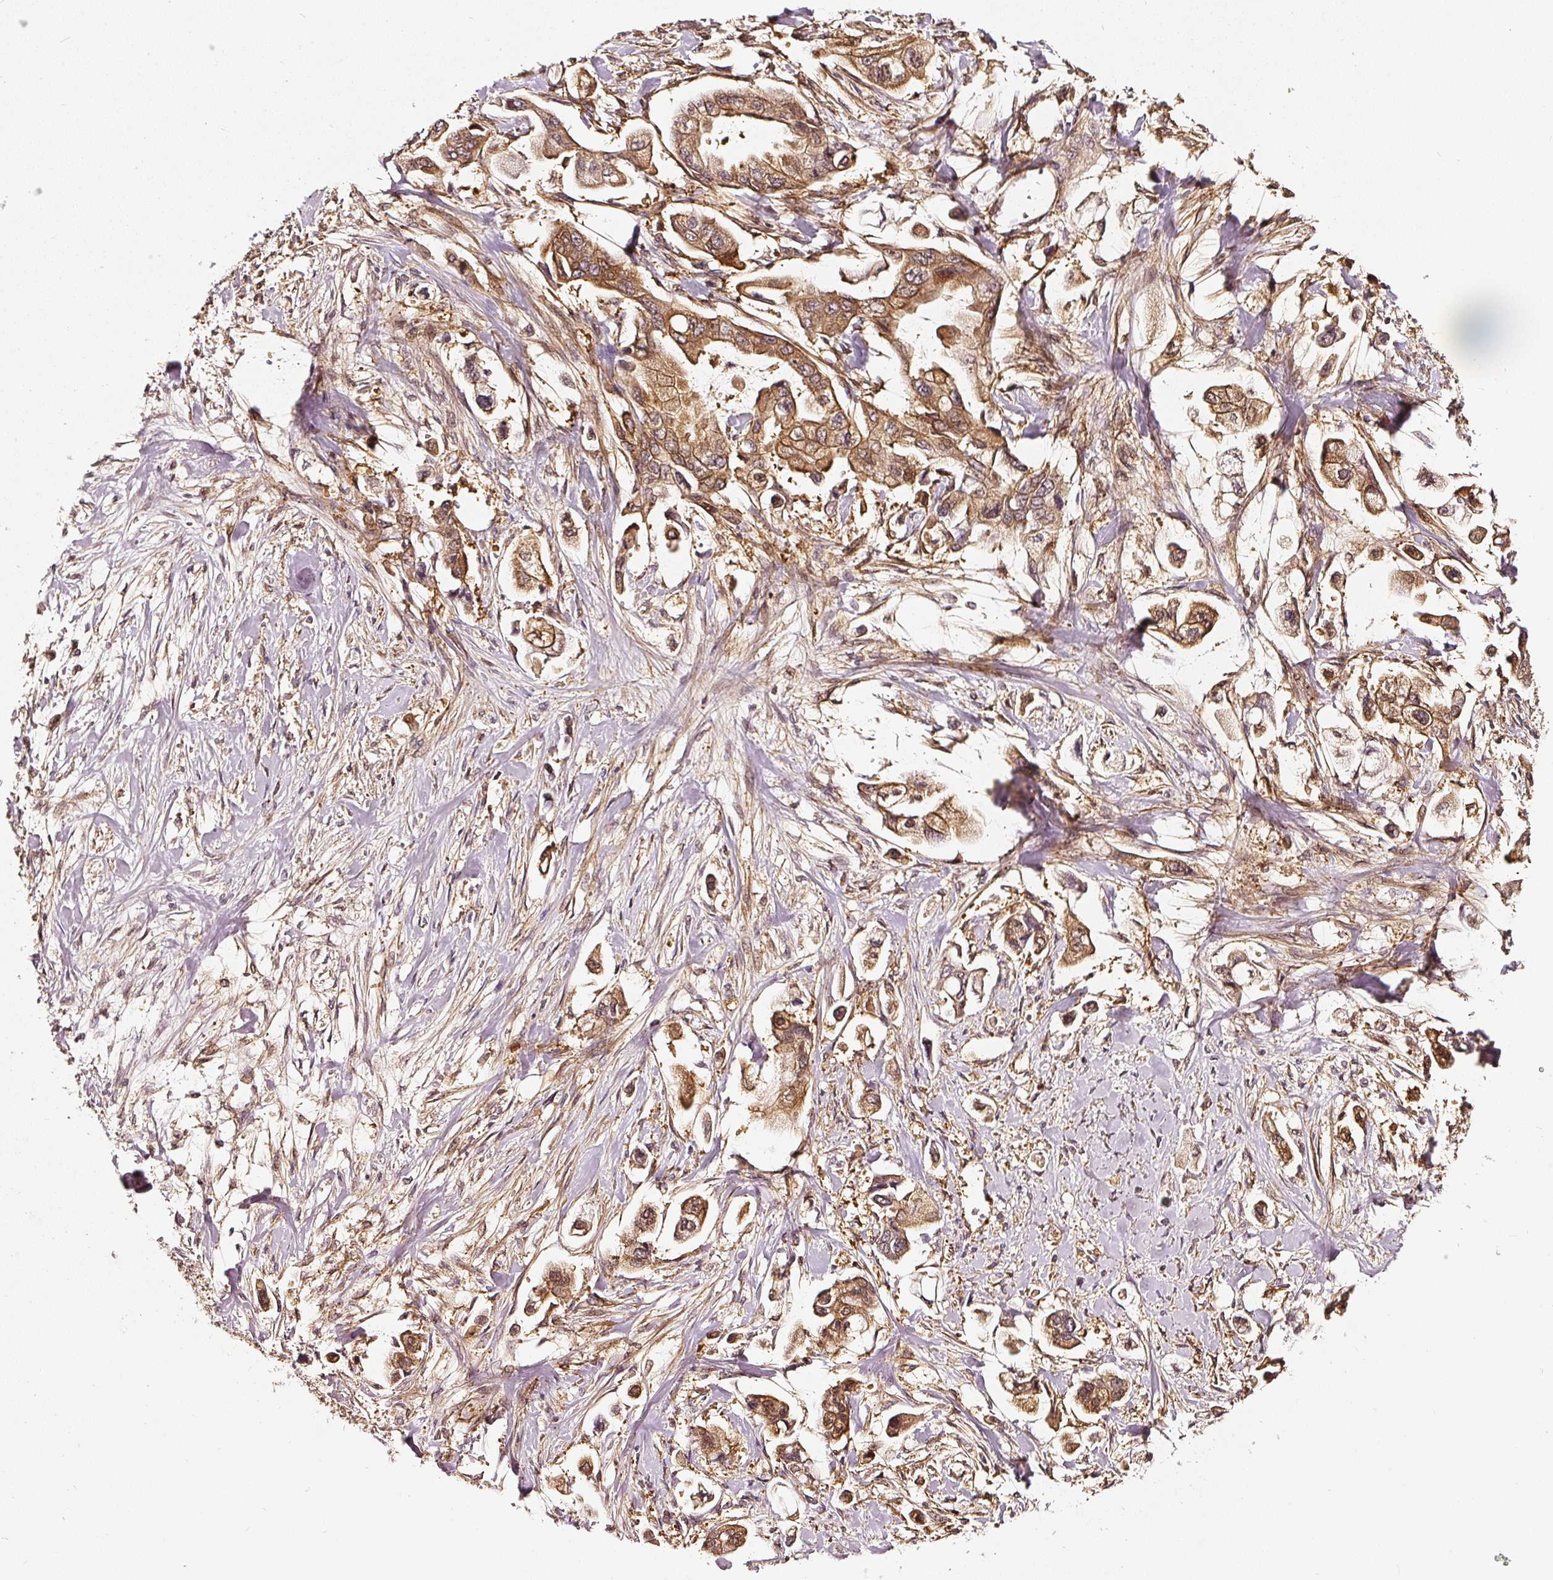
{"staining": {"intensity": "moderate", "quantity": ">75%", "location": "cytoplasmic/membranous,nuclear"}, "tissue": "stomach cancer", "cell_type": "Tumor cells", "image_type": "cancer", "snomed": [{"axis": "morphology", "description": "Adenocarcinoma, NOS"}, {"axis": "topography", "description": "Stomach"}], "caption": "IHC staining of adenocarcinoma (stomach), which demonstrates medium levels of moderate cytoplasmic/membranous and nuclear expression in approximately >75% of tumor cells indicating moderate cytoplasmic/membranous and nuclear protein positivity. The staining was performed using DAB (brown) for protein detection and nuclei were counterstained in hematoxylin (blue).", "gene": "ASMTL", "patient": {"sex": "male", "age": 62}}